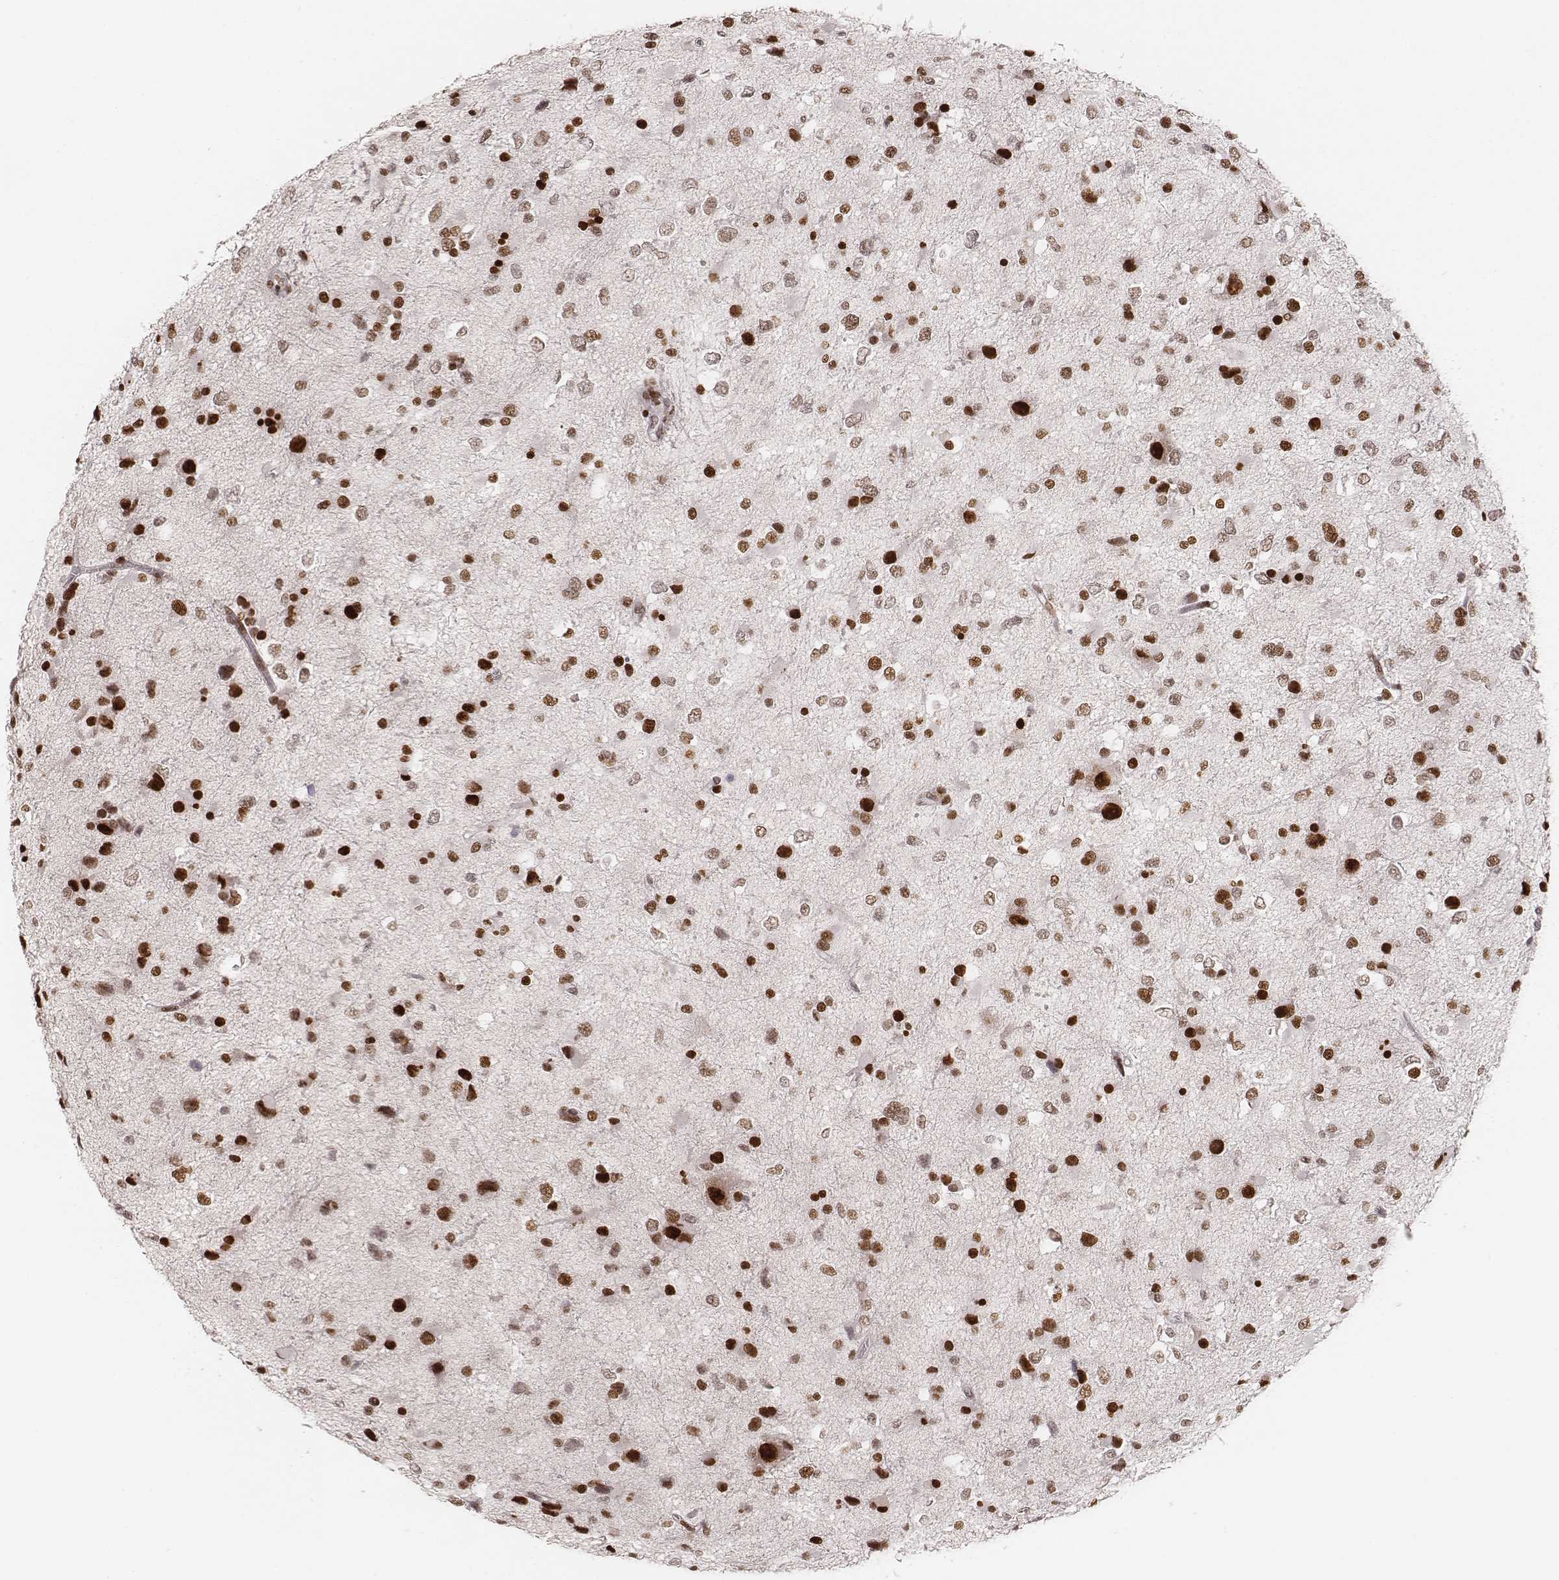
{"staining": {"intensity": "moderate", "quantity": ">75%", "location": "nuclear"}, "tissue": "glioma", "cell_type": "Tumor cells", "image_type": "cancer", "snomed": [{"axis": "morphology", "description": "Glioma, malignant, Low grade"}, {"axis": "topography", "description": "Brain"}], "caption": "A brown stain shows moderate nuclear staining of a protein in human glioma tumor cells.", "gene": "HNRNPC", "patient": {"sex": "female", "age": 32}}